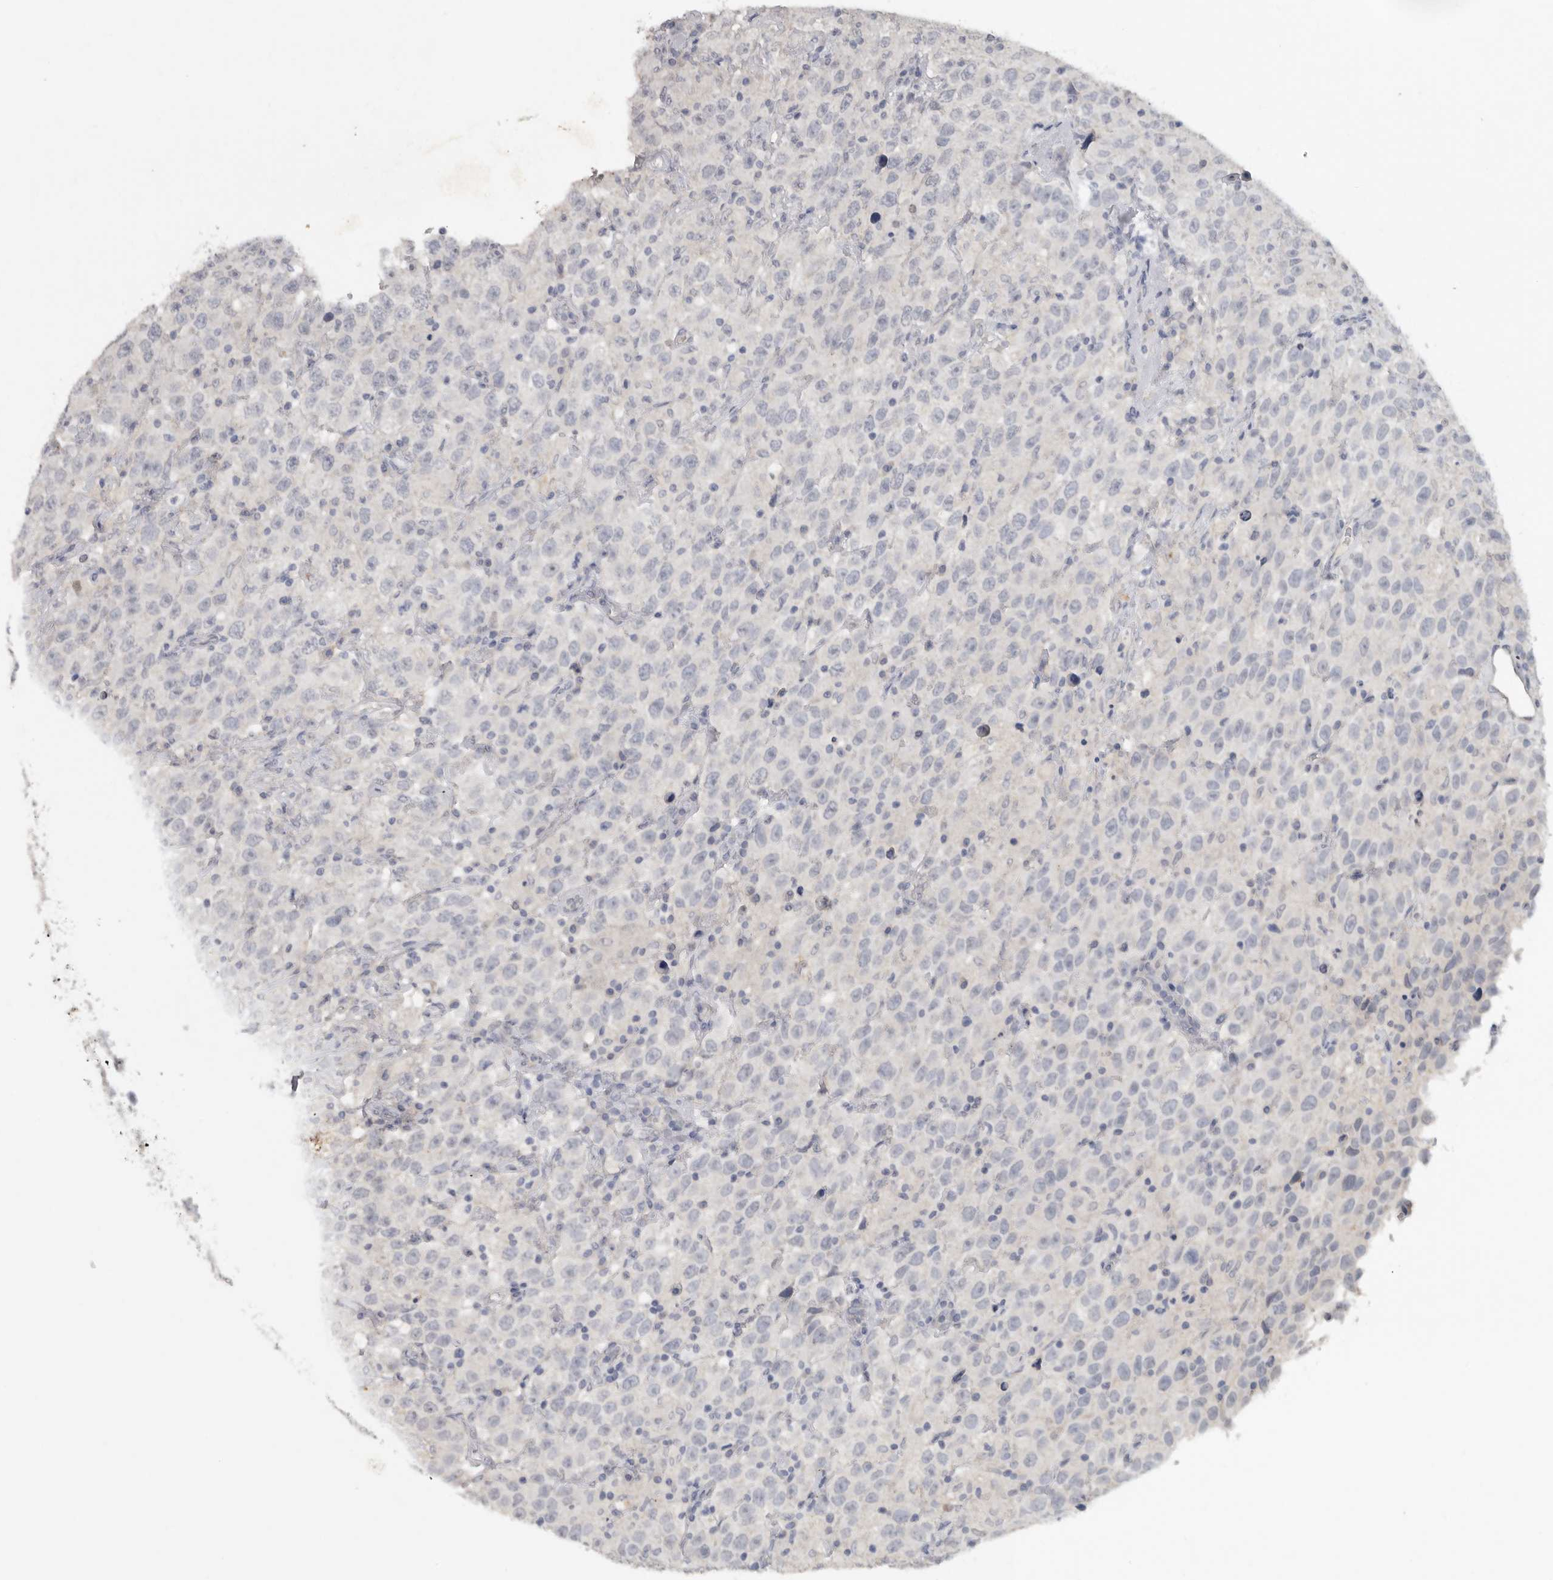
{"staining": {"intensity": "negative", "quantity": "none", "location": "none"}, "tissue": "testis cancer", "cell_type": "Tumor cells", "image_type": "cancer", "snomed": [{"axis": "morphology", "description": "Seminoma, NOS"}, {"axis": "topography", "description": "Testis"}], "caption": "Testis cancer was stained to show a protein in brown. There is no significant positivity in tumor cells. (Stains: DAB (3,3'-diaminobenzidine) immunohistochemistry (IHC) with hematoxylin counter stain, Microscopy: brightfield microscopy at high magnification).", "gene": "REG4", "patient": {"sex": "male", "age": 41}}